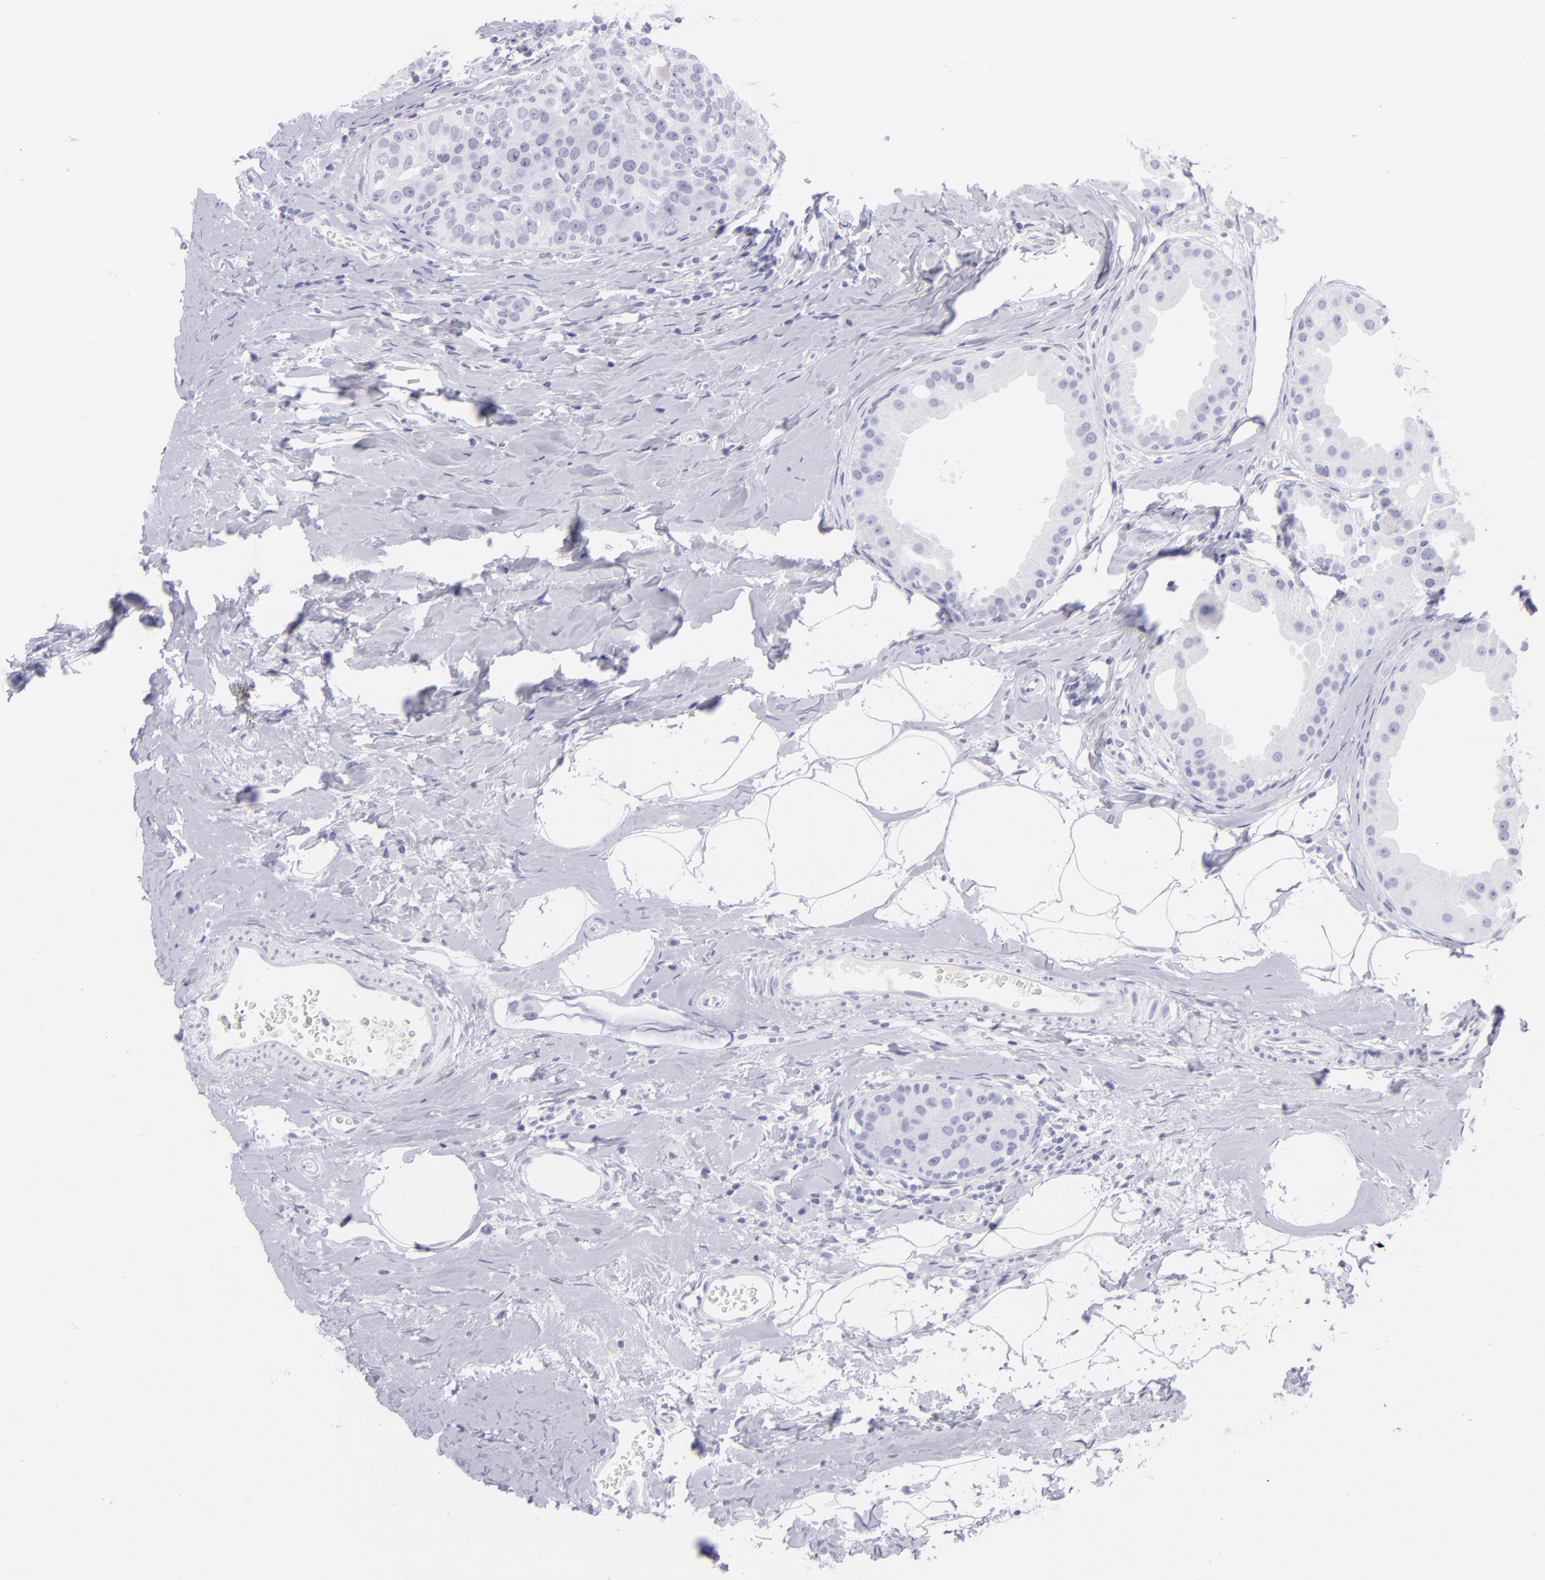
{"staining": {"intensity": "negative", "quantity": "none", "location": "none"}, "tissue": "breast cancer", "cell_type": "Tumor cells", "image_type": "cancer", "snomed": [{"axis": "morphology", "description": "Normal tissue, NOS"}, {"axis": "morphology", "description": "Duct carcinoma"}, {"axis": "topography", "description": "Breast"}], "caption": "Immunohistochemical staining of breast cancer displays no significant expression in tumor cells.", "gene": "SLC1A2", "patient": {"sex": "female", "age": 50}}